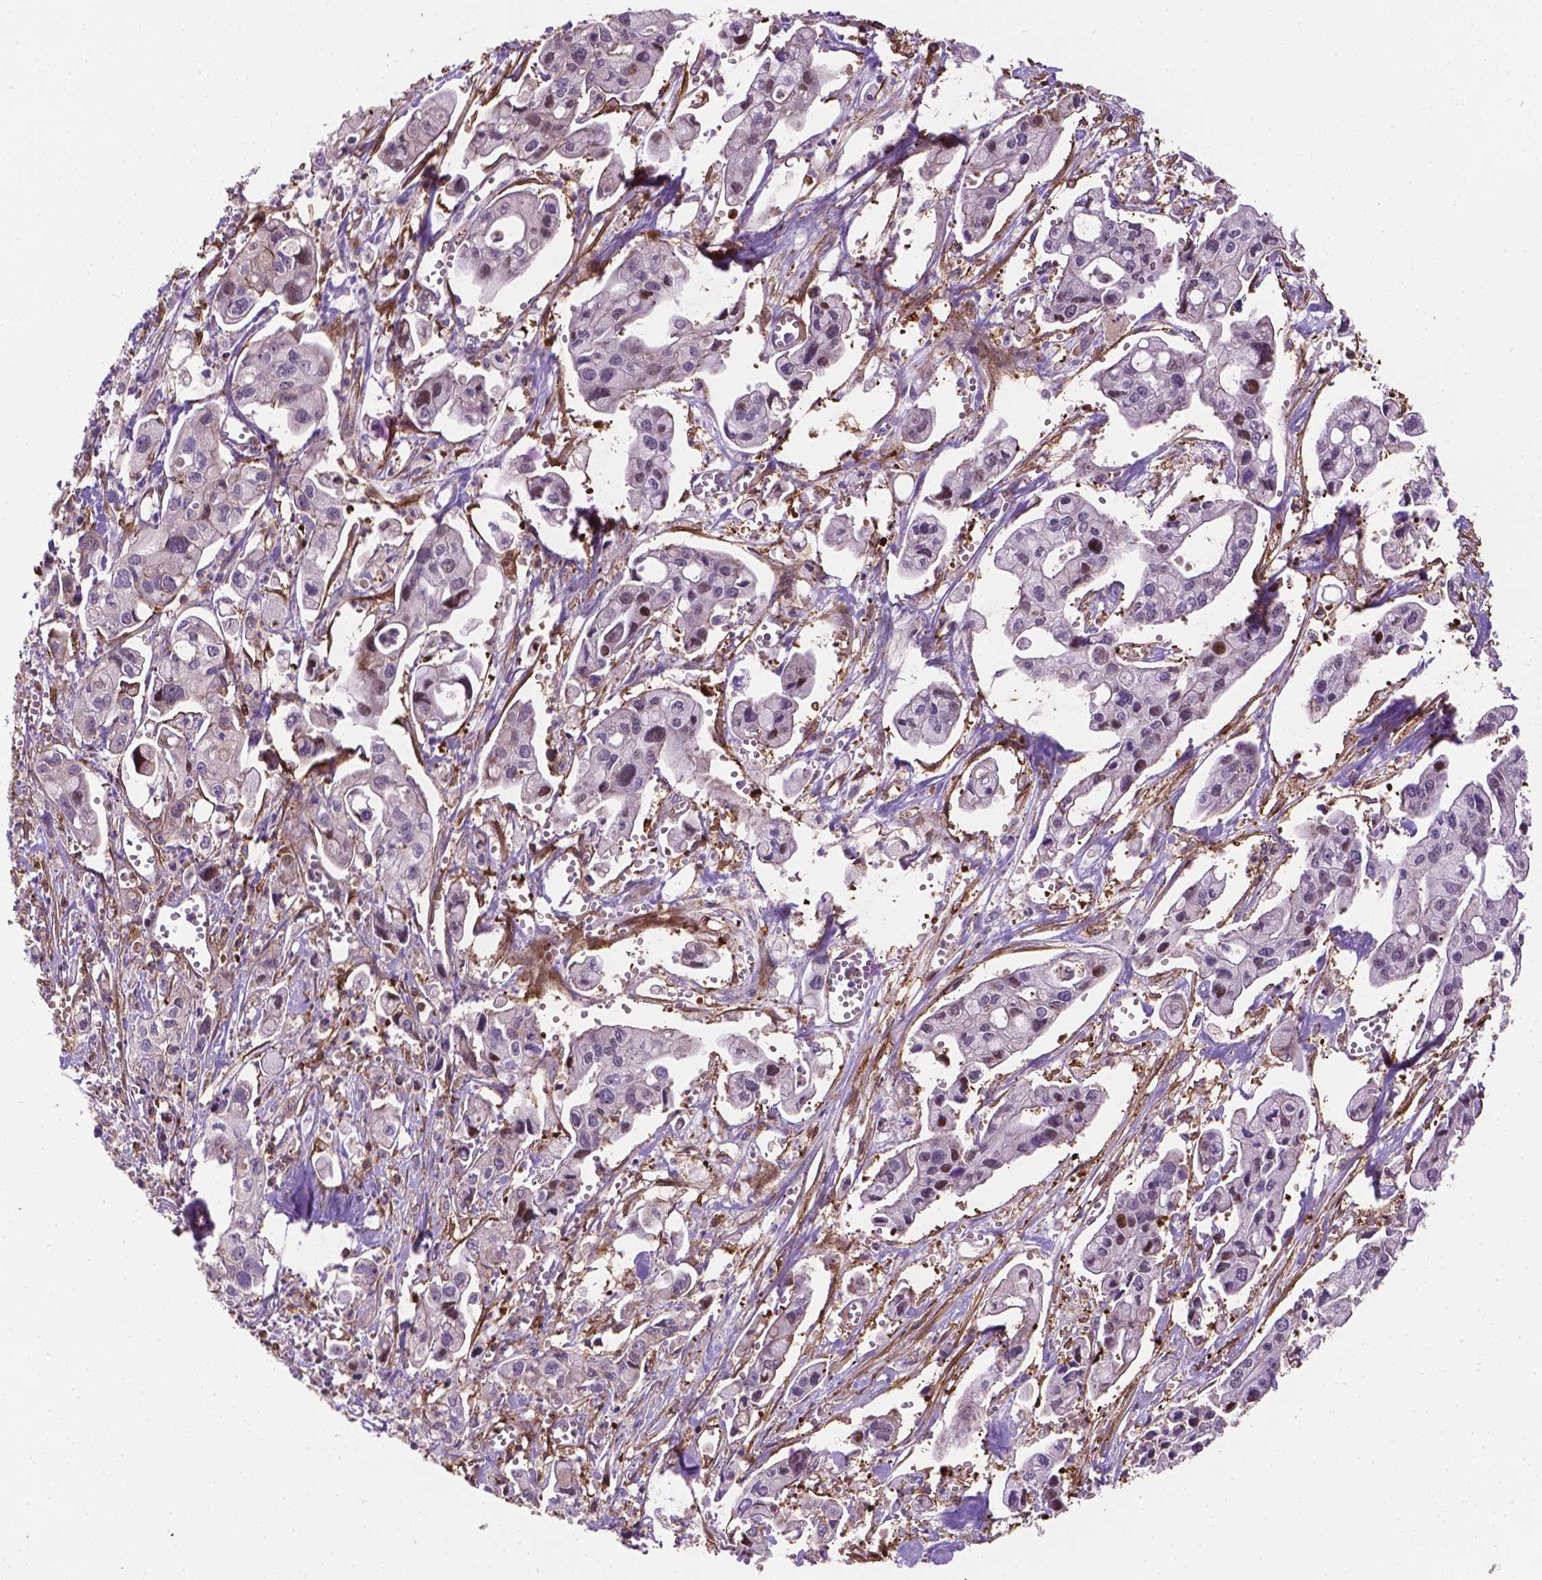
{"staining": {"intensity": "negative", "quantity": "none", "location": "none"}, "tissue": "pancreatic cancer", "cell_type": "Tumor cells", "image_type": "cancer", "snomed": [{"axis": "morphology", "description": "Adenocarcinoma, NOS"}, {"axis": "topography", "description": "Pancreas"}], "caption": "Immunohistochemistry (IHC) histopathology image of neoplastic tissue: human adenocarcinoma (pancreatic) stained with DAB (3,3'-diaminobenzidine) shows no significant protein positivity in tumor cells. Nuclei are stained in blue.", "gene": "ACAD10", "patient": {"sex": "male", "age": 70}}